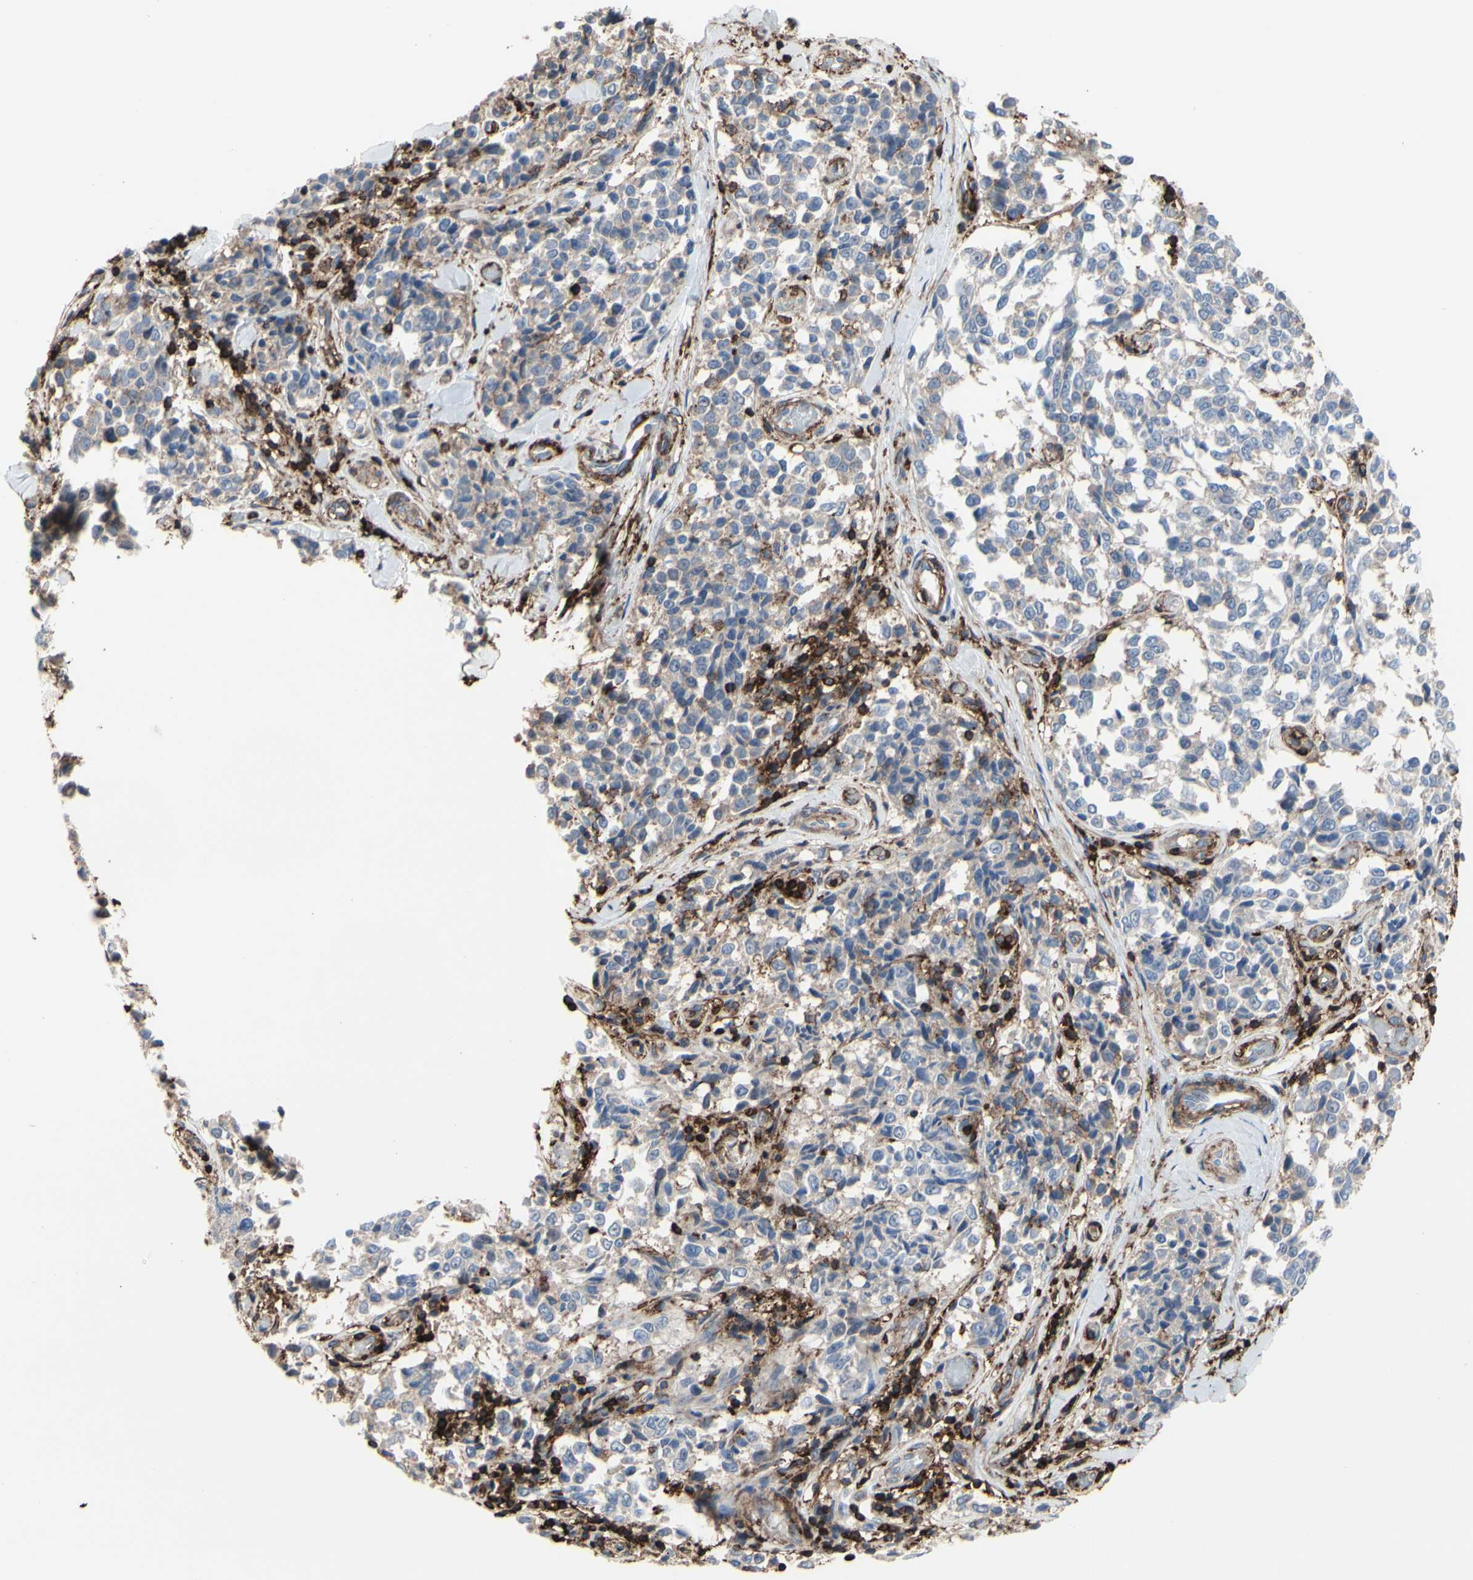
{"staining": {"intensity": "weak", "quantity": "25%-75%", "location": "cytoplasmic/membranous"}, "tissue": "melanoma", "cell_type": "Tumor cells", "image_type": "cancer", "snomed": [{"axis": "morphology", "description": "Malignant melanoma, NOS"}, {"axis": "topography", "description": "Skin"}], "caption": "Weak cytoplasmic/membranous protein staining is present in about 25%-75% of tumor cells in malignant melanoma. The protein of interest is stained brown, and the nuclei are stained in blue (DAB (3,3'-diaminobenzidine) IHC with brightfield microscopy, high magnification).", "gene": "ANXA6", "patient": {"sex": "female", "age": 64}}